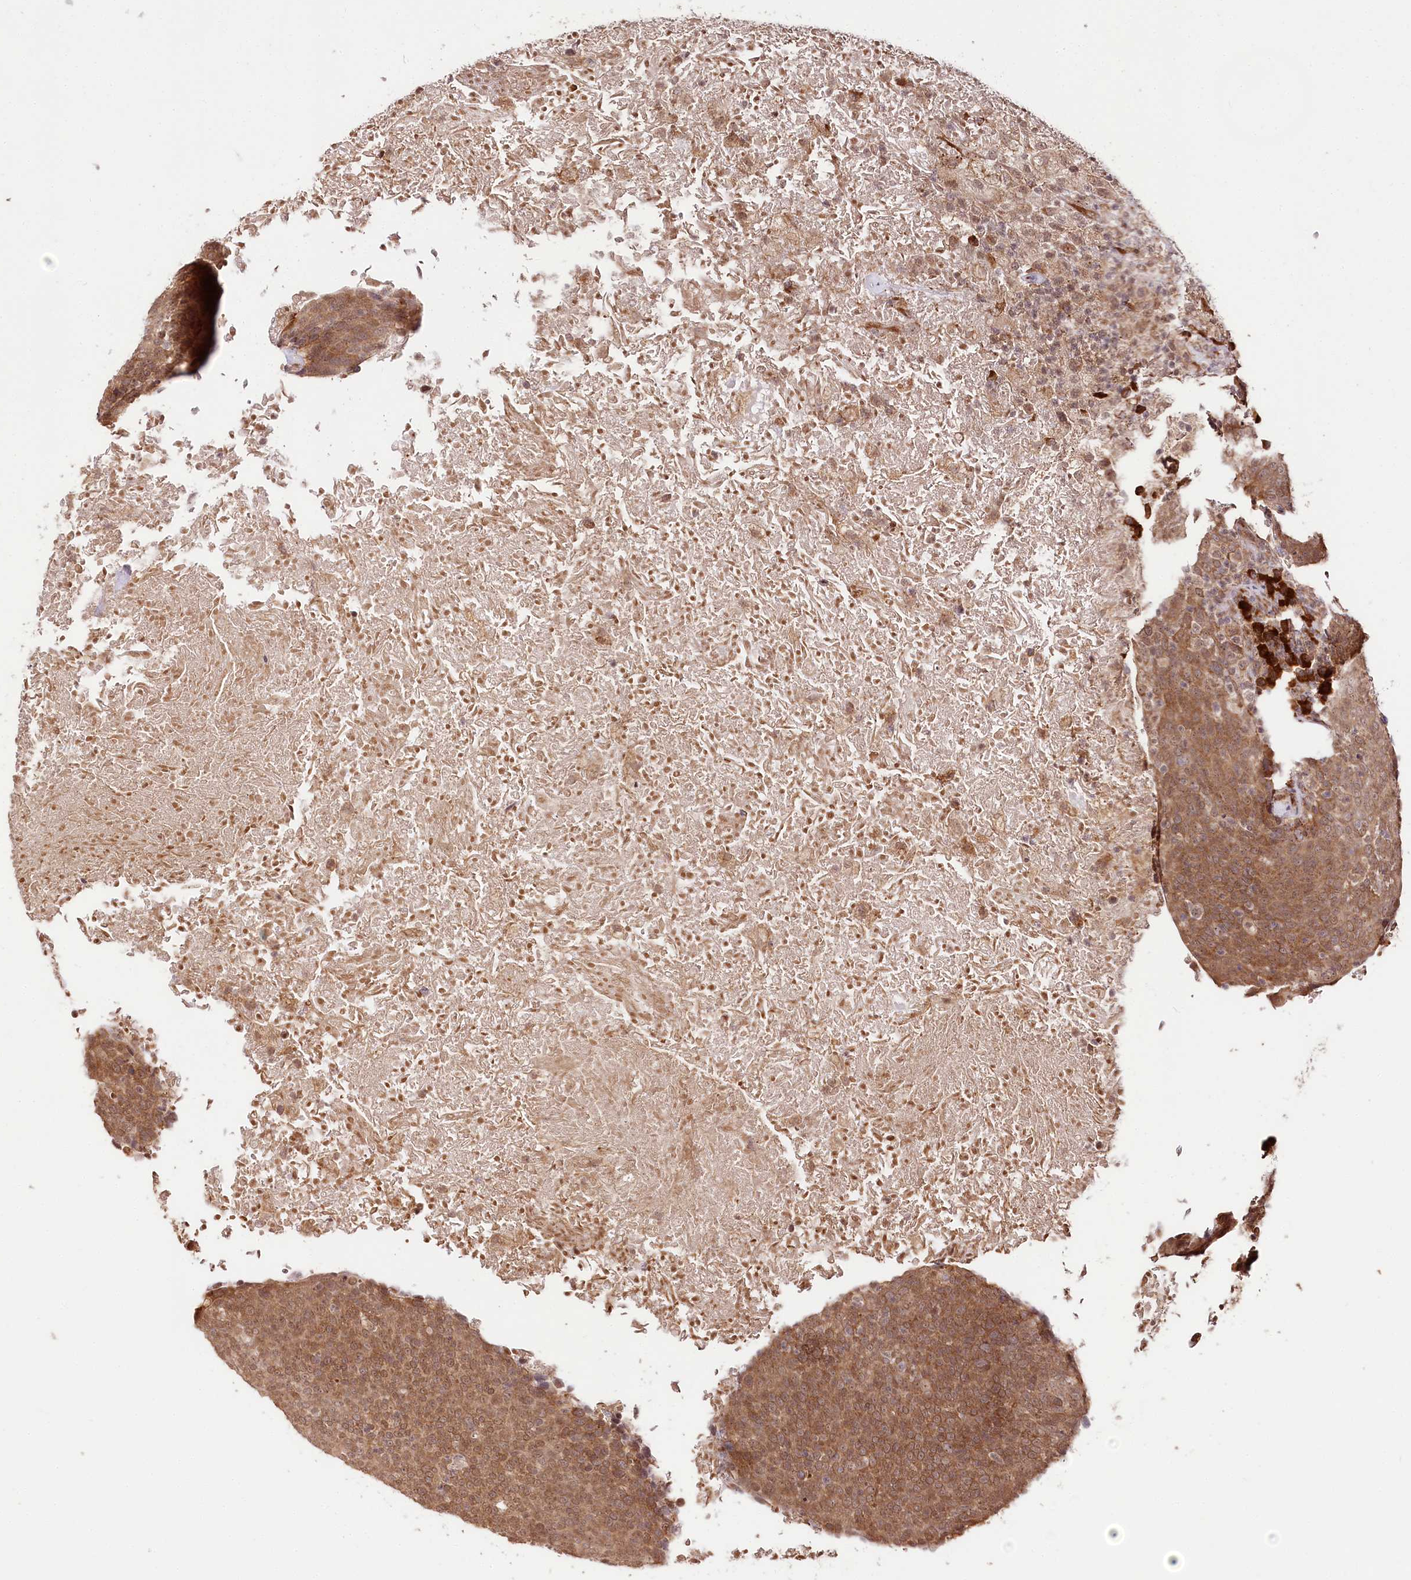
{"staining": {"intensity": "moderate", "quantity": ">75%", "location": "cytoplasmic/membranous"}, "tissue": "head and neck cancer", "cell_type": "Tumor cells", "image_type": "cancer", "snomed": [{"axis": "morphology", "description": "Squamous cell carcinoma, NOS"}, {"axis": "morphology", "description": "Squamous cell carcinoma, metastatic, NOS"}, {"axis": "topography", "description": "Lymph node"}, {"axis": "topography", "description": "Head-Neck"}], "caption": "Tumor cells show moderate cytoplasmic/membranous expression in approximately >75% of cells in head and neck squamous cell carcinoma.", "gene": "ENSG00000144785", "patient": {"sex": "male", "age": 62}}